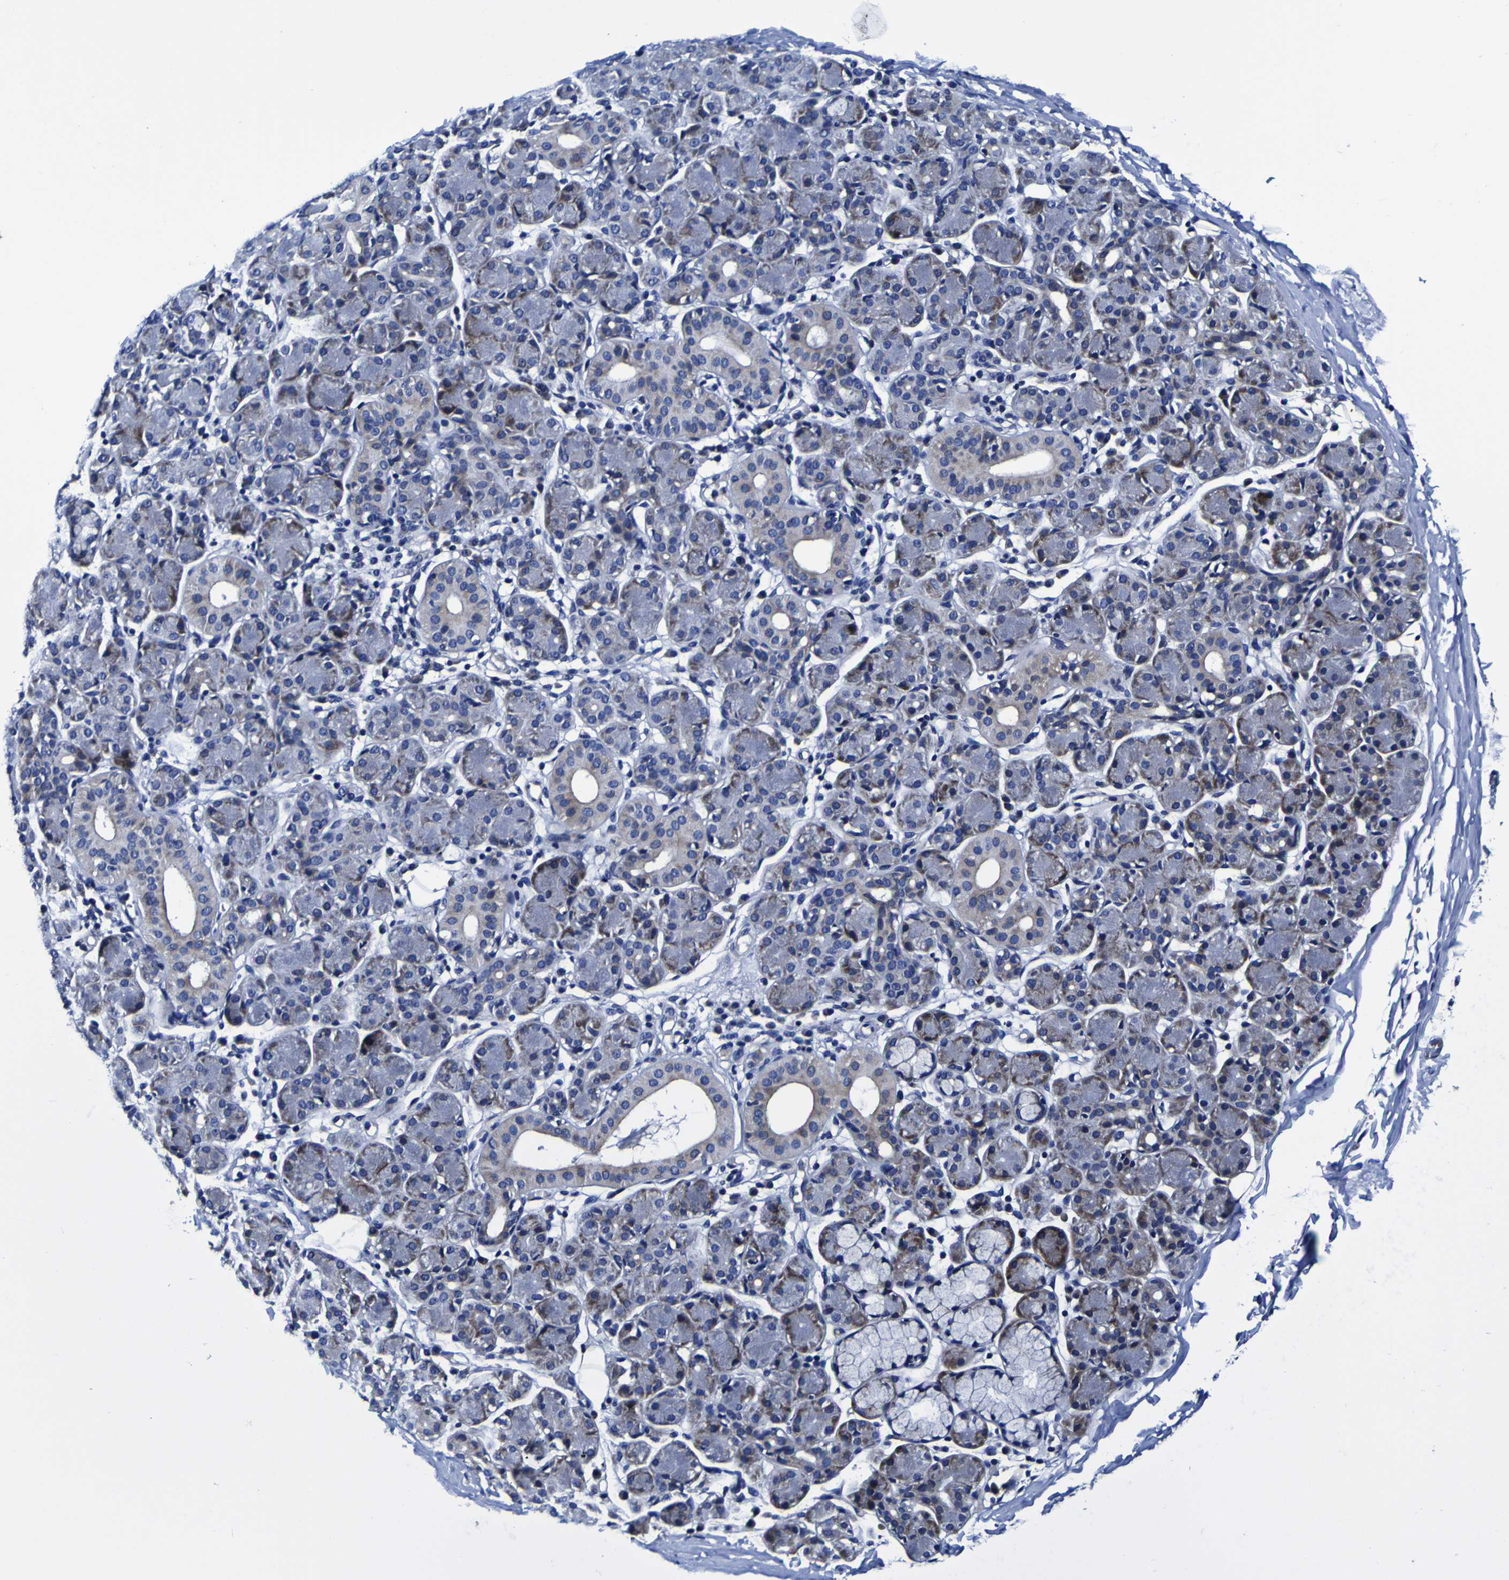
{"staining": {"intensity": "moderate", "quantity": "<25%", "location": "cytoplasmic/membranous"}, "tissue": "salivary gland", "cell_type": "Glandular cells", "image_type": "normal", "snomed": [{"axis": "morphology", "description": "Normal tissue, NOS"}, {"axis": "morphology", "description": "Inflammation, NOS"}, {"axis": "topography", "description": "Lymph node"}, {"axis": "topography", "description": "Salivary gland"}], "caption": "The histopathology image exhibits a brown stain indicating the presence of a protein in the cytoplasmic/membranous of glandular cells in salivary gland. (Stains: DAB in brown, nuclei in blue, Microscopy: brightfield microscopy at high magnification).", "gene": "PDLIM4", "patient": {"sex": "male", "age": 3}}